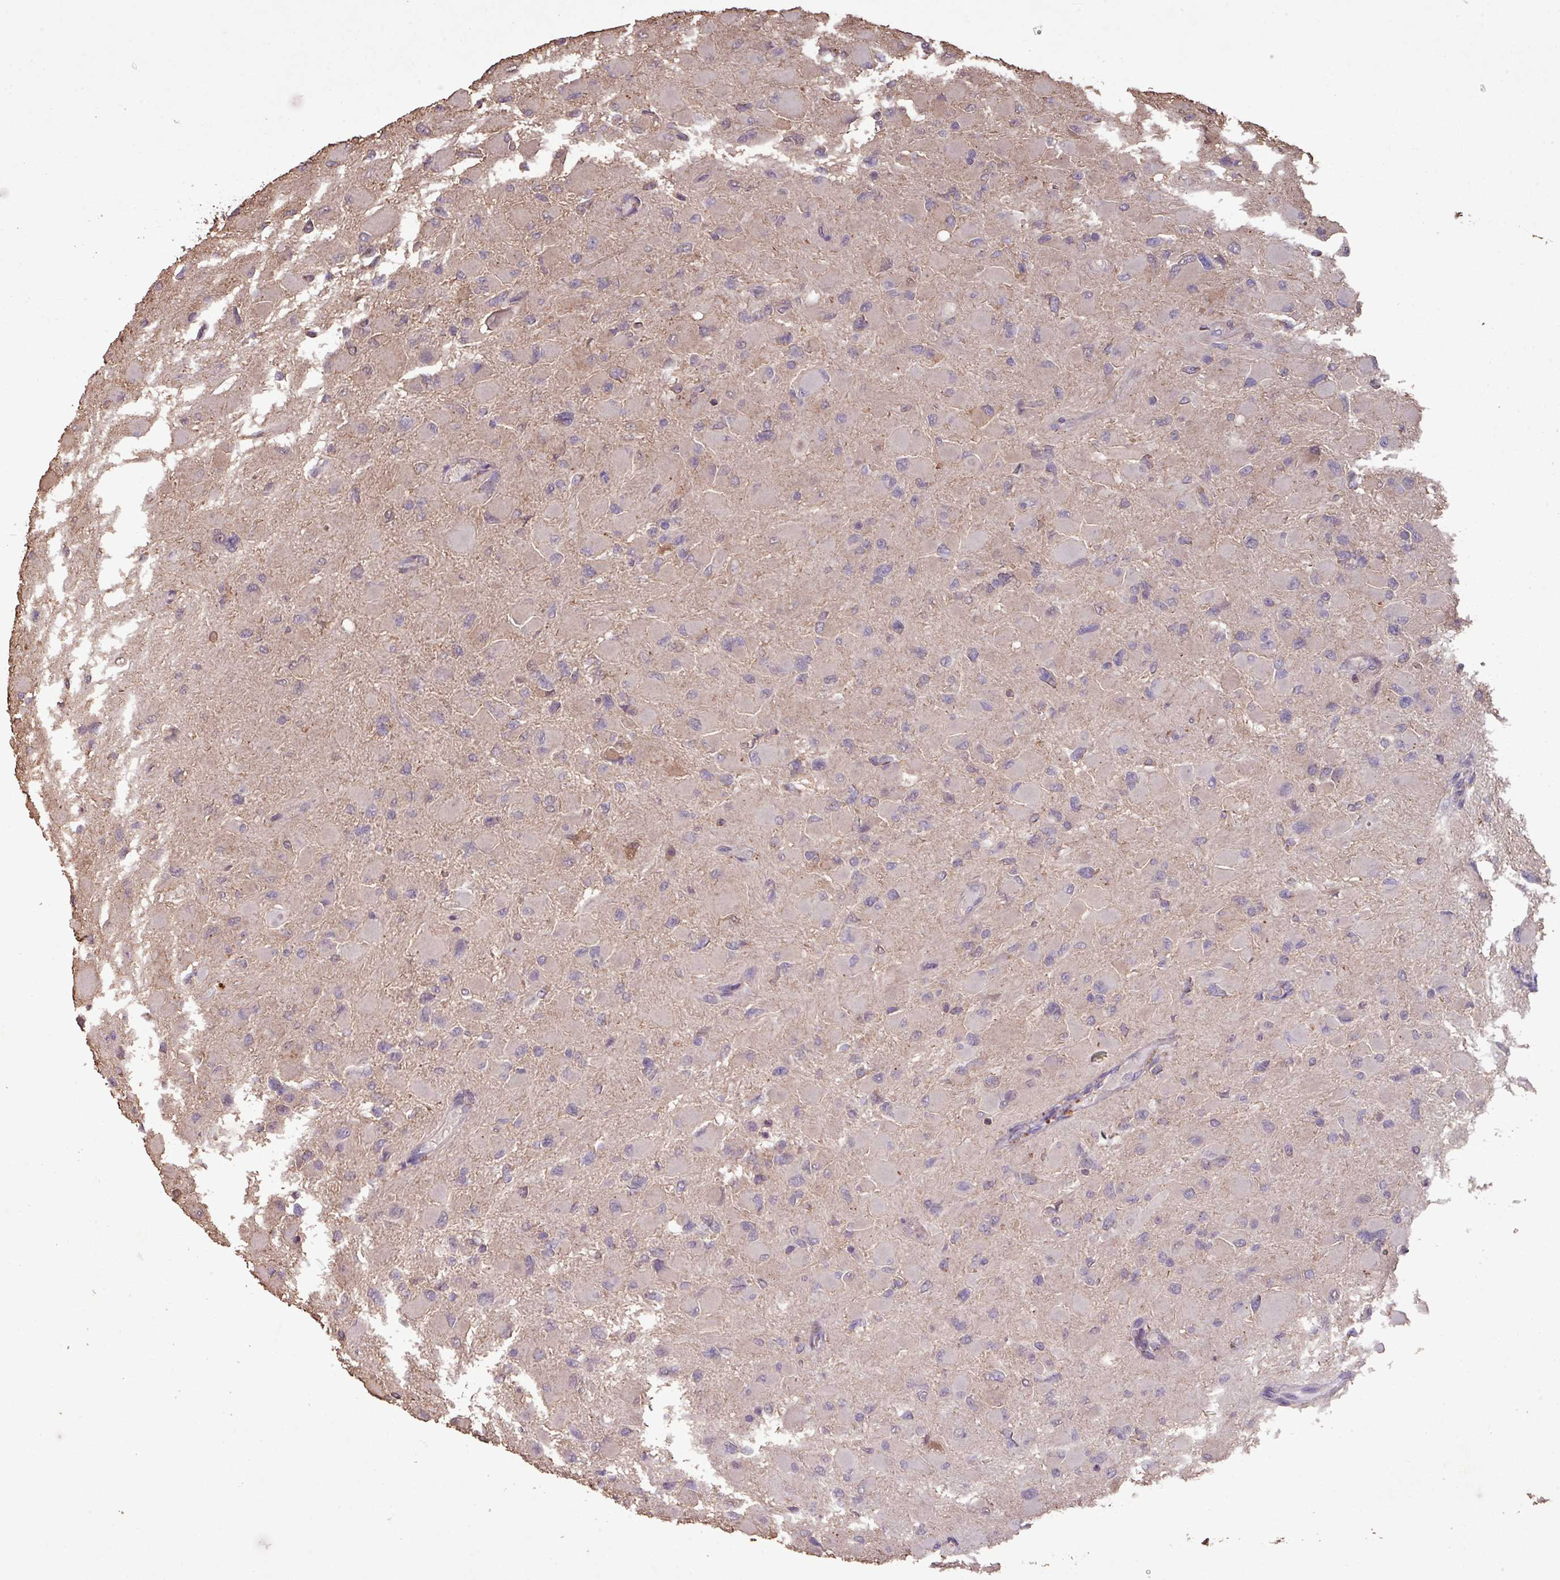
{"staining": {"intensity": "negative", "quantity": "none", "location": "none"}, "tissue": "glioma", "cell_type": "Tumor cells", "image_type": "cancer", "snomed": [{"axis": "morphology", "description": "Glioma, malignant, High grade"}, {"axis": "topography", "description": "Cerebral cortex"}], "caption": "A micrograph of glioma stained for a protein demonstrates no brown staining in tumor cells.", "gene": "CAMK2B", "patient": {"sex": "female", "age": 36}}